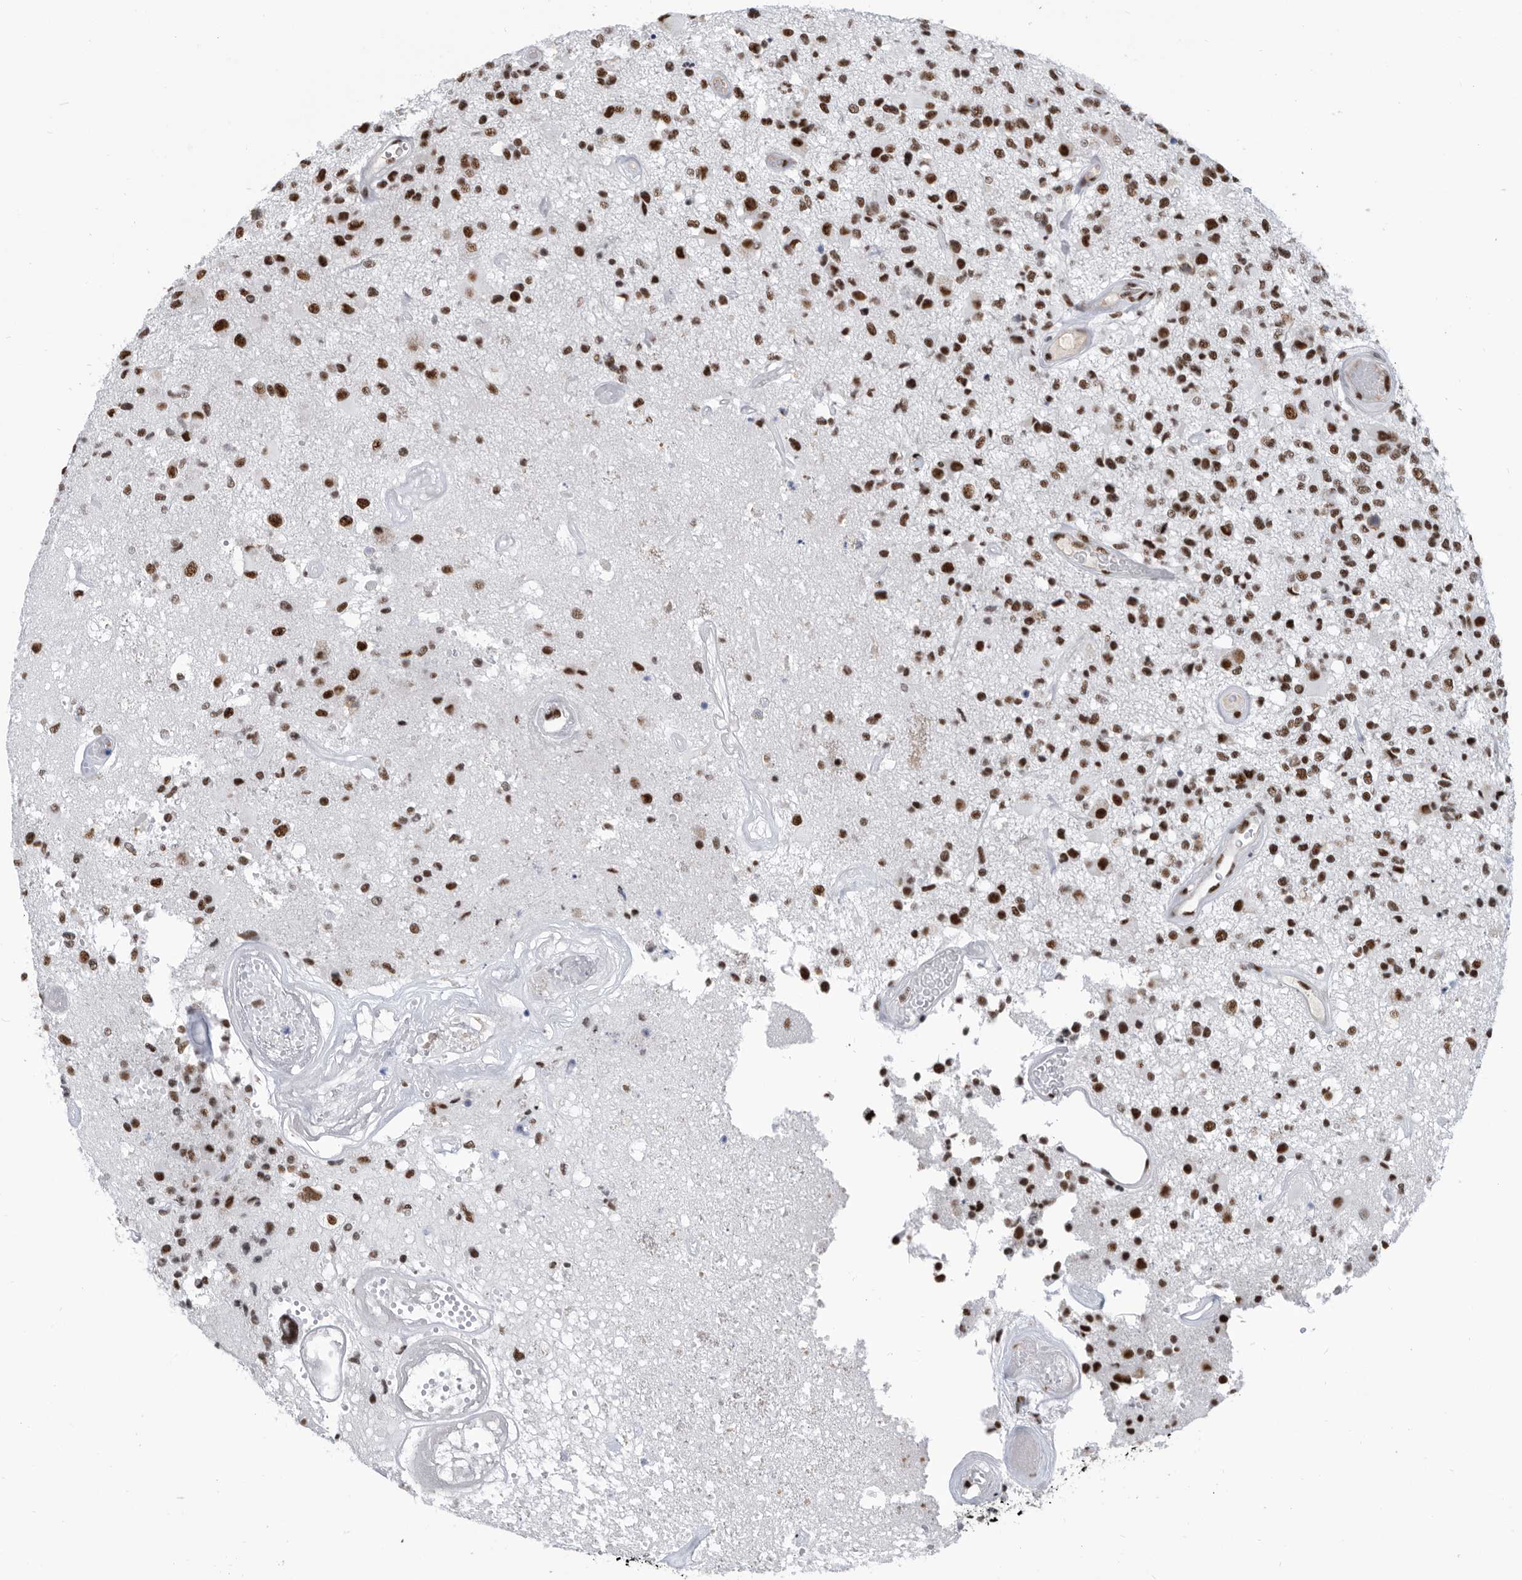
{"staining": {"intensity": "strong", "quantity": ">75%", "location": "nuclear"}, "tissue": "glioma", "cell_type": "Tumor cells", "image_type": "cancer", "snomed": [{"axis": "morphology", "description": "Glioma, malignant, High grade"}, {"axis": "morphology", "description": "Glioblastoma, NOS"}, {"axis": "topography", "description": "Brain"}], "caption": "Human glioblastoma stained for a protein (brown) exhibits strong nuclear positive expression in approximately >75% of tumor cells.", "gene": "SF3A1", "patient": {"sex": "male", "age": 60}}